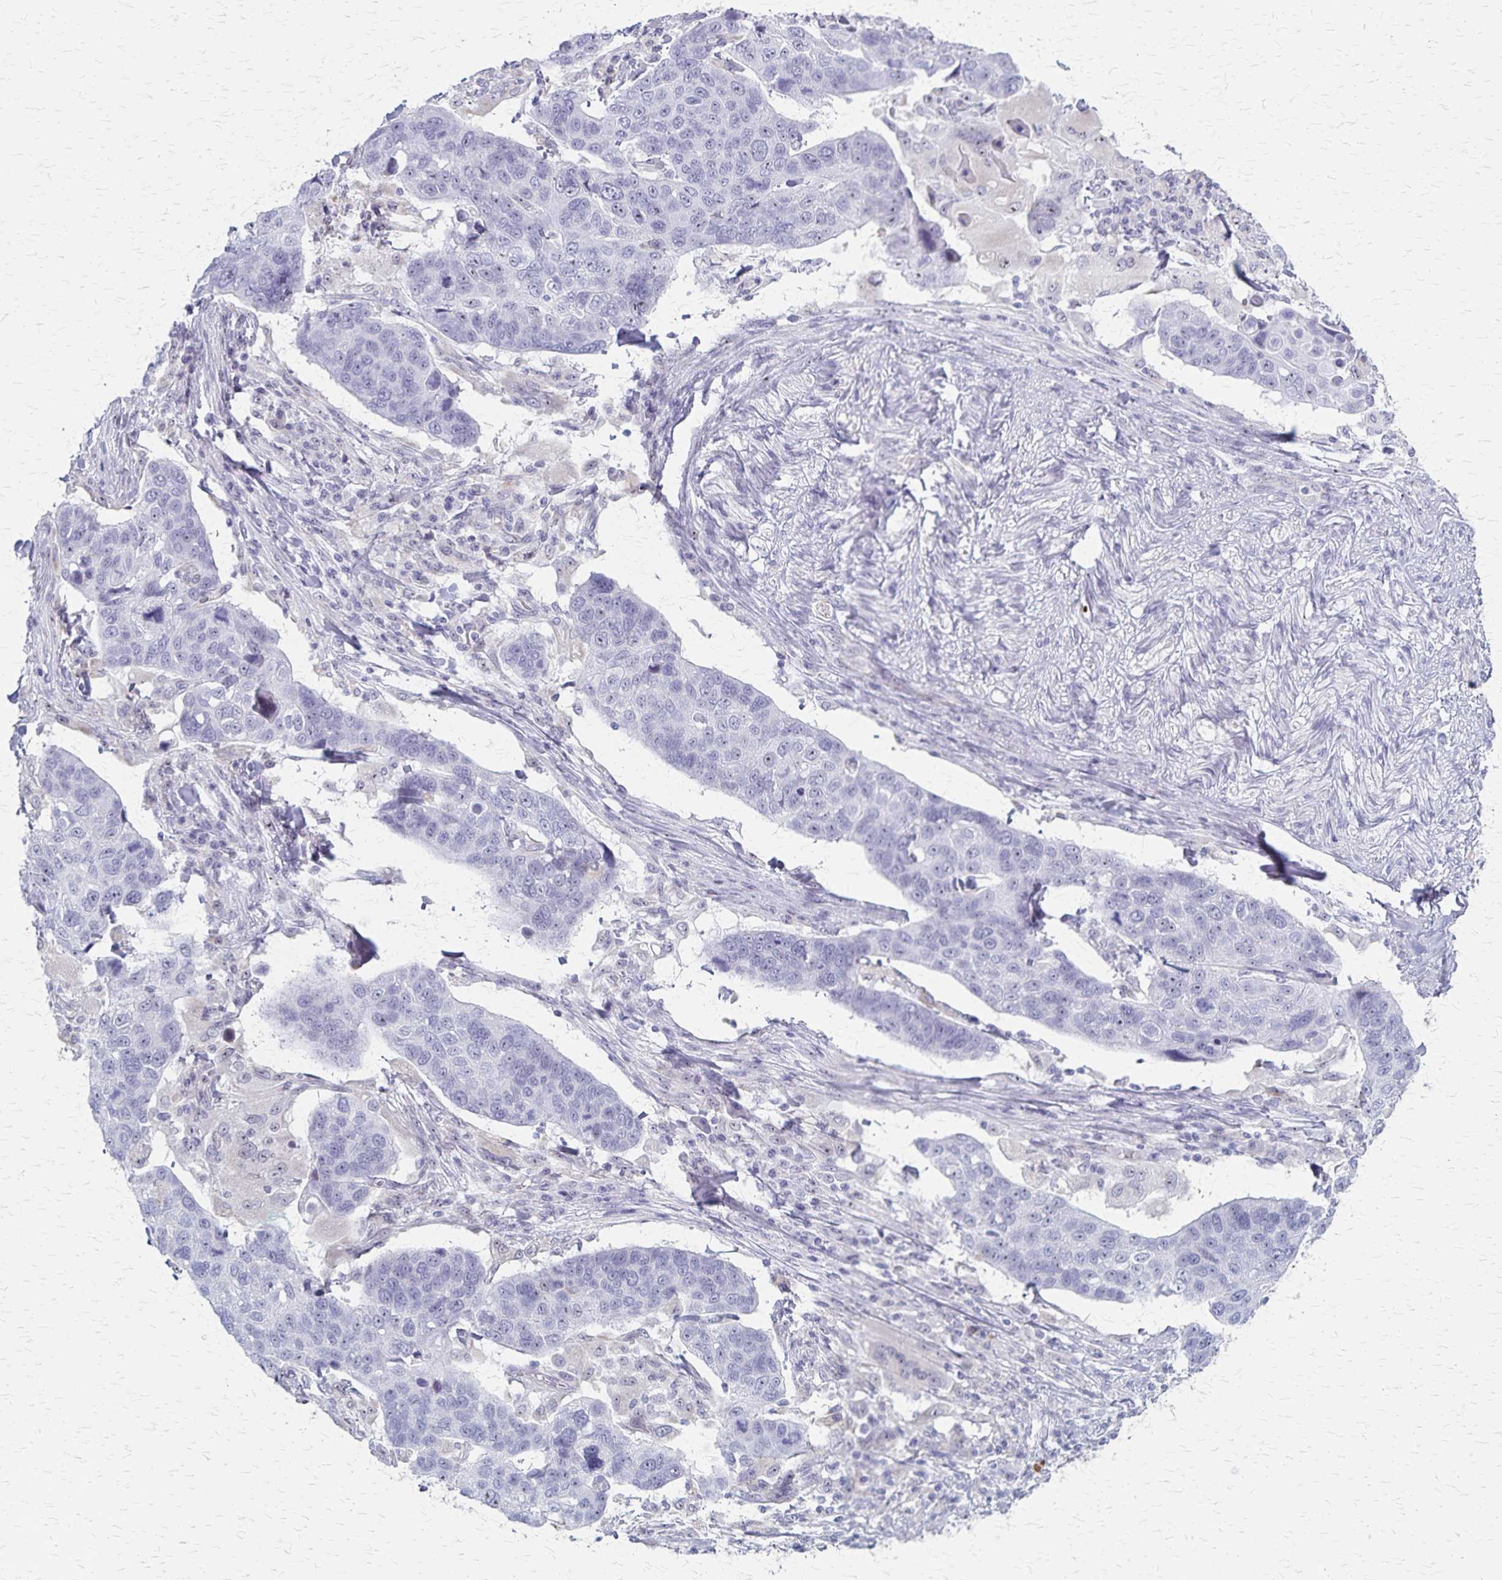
{"staining": {"intensity": "negative", "quantity": "none", "location": "none"}, "tissue": "lung cancer", "cell_type": "Tumor cells", "image_type": "cancer", "snomed": [{"axis": "morphology", "description": "Squamous cell carcinoma, NOS"}, {"axis": "topography", "description": "Lymph node"}, {"axis": "topography", "description": "Lung"}], "caption": "Tumor cells show no significant protein expression in squamous cell carcinoma (lung).", "gene": "DLK2", "patient": {"sex": "male", "age": 61}}